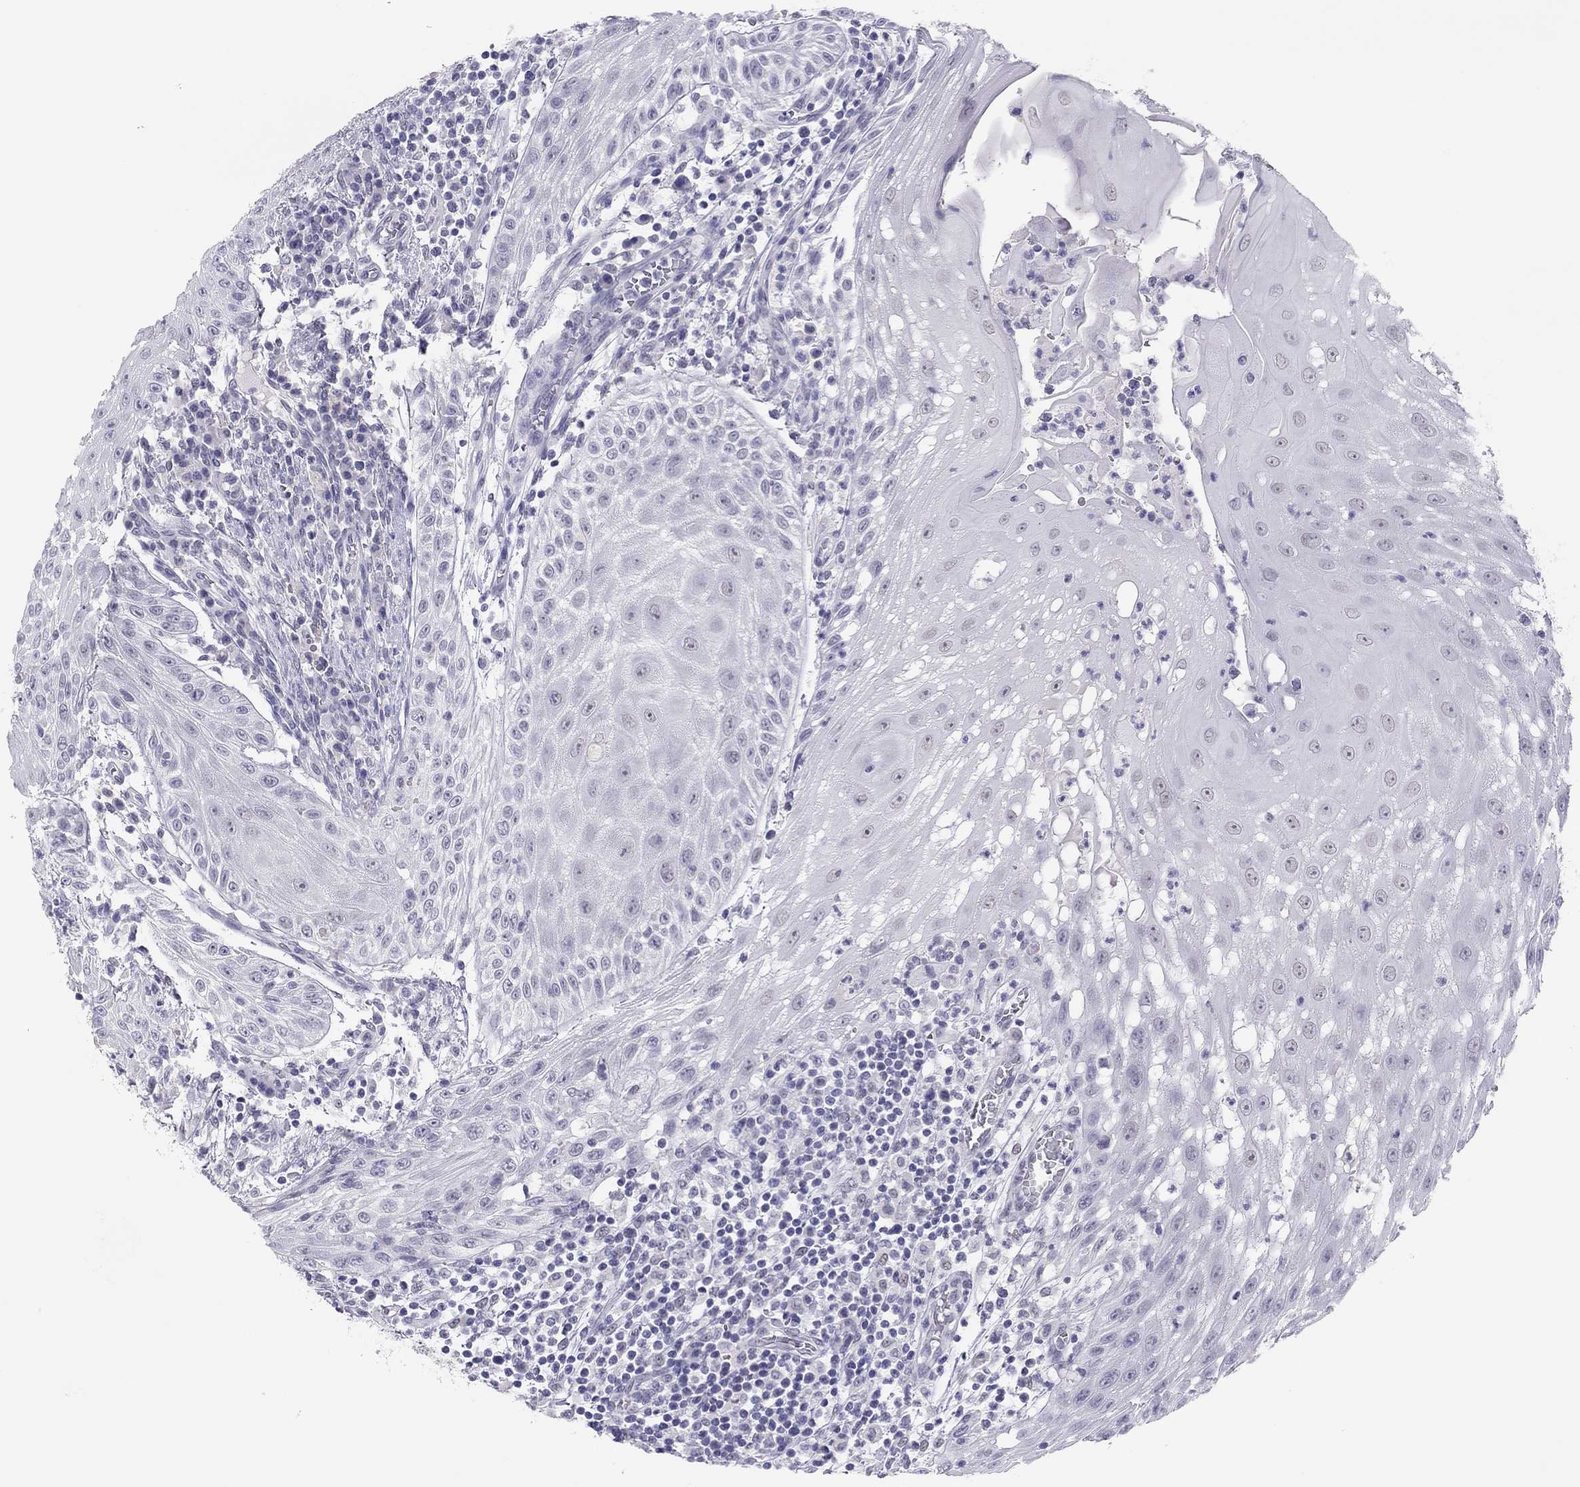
{"staining": {"intensity": "negative", "quantity": "none", "location": "none"}, "tissue": "head and neck cancer", "cell_type": "Tumor cells", "image_type": "cancer", "snomed": [{"axis": "morphology", "description": "Squamous cell carcinoma, NOS"}, {"axis": "topography", "description": "Oral tissue"}, {"axis": "topography", "description": "Head-Neck"}], "caption": "There is no significant staining in tumor cells of head and neck cancer.", "gene": "PHOX2A", "patient": {"sex": "male", "age": 58}}